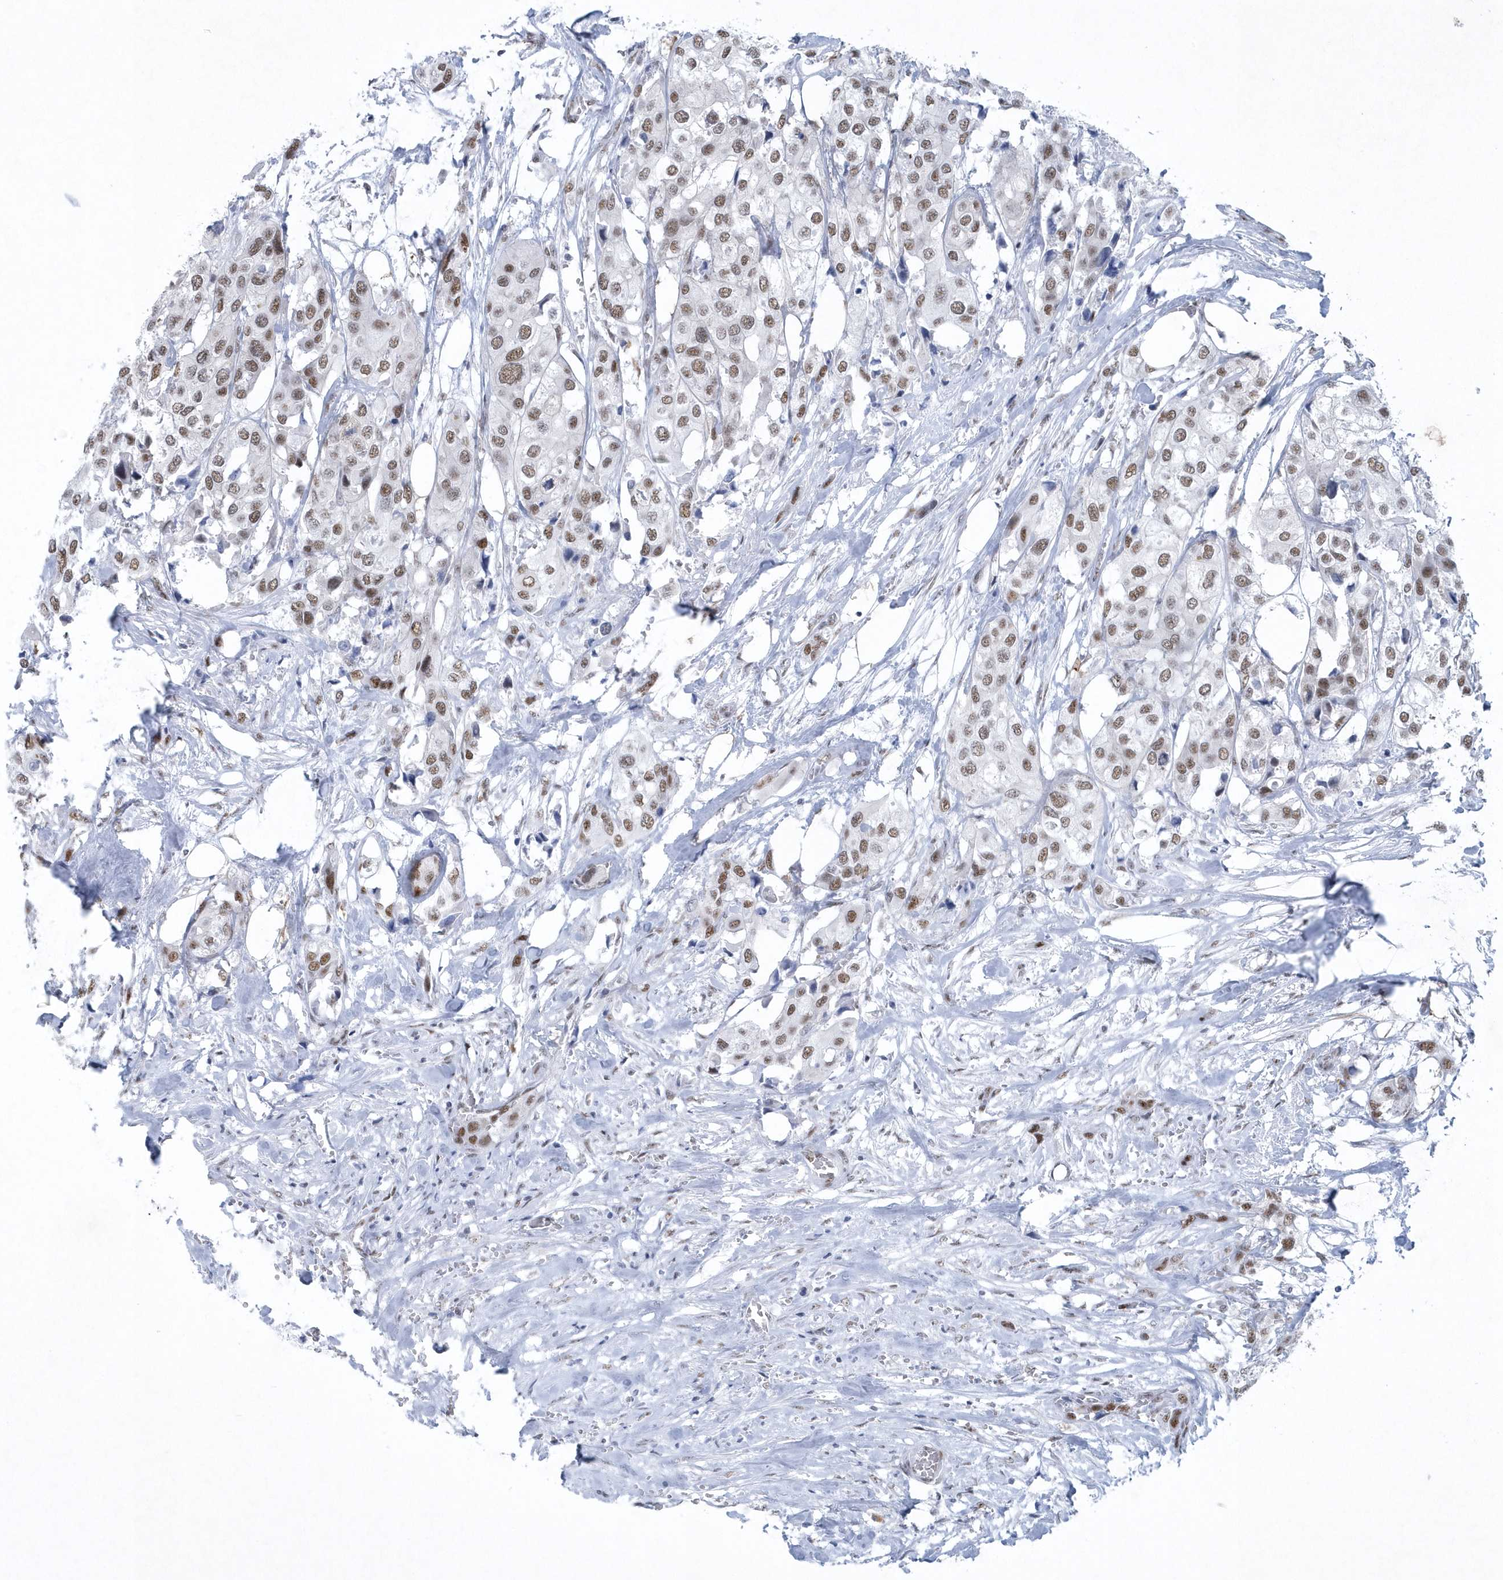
{"staining": {"intensity": "moderate", "quantity": ">75%", "location": "nuclear"}, "tissue": "urothelial cancer", "cell_type": "Tumor cells", "image_type": "cancer", "snomed": [{"axis": "morphology", "description": "Urothelial carcinoma, High grade"}, {"axis": "topography", "description": "Urinary bladder"}], "caption": "A high-resolution image shows immunohistochemistry (IHC) staining of urothelial carcinoma (high-grade), which reveals moderate nuclear positivity in approximately >75% of tumor cells.", "gene": "DCLRE1A", "patient": {"sex": "male", "age": 64}}